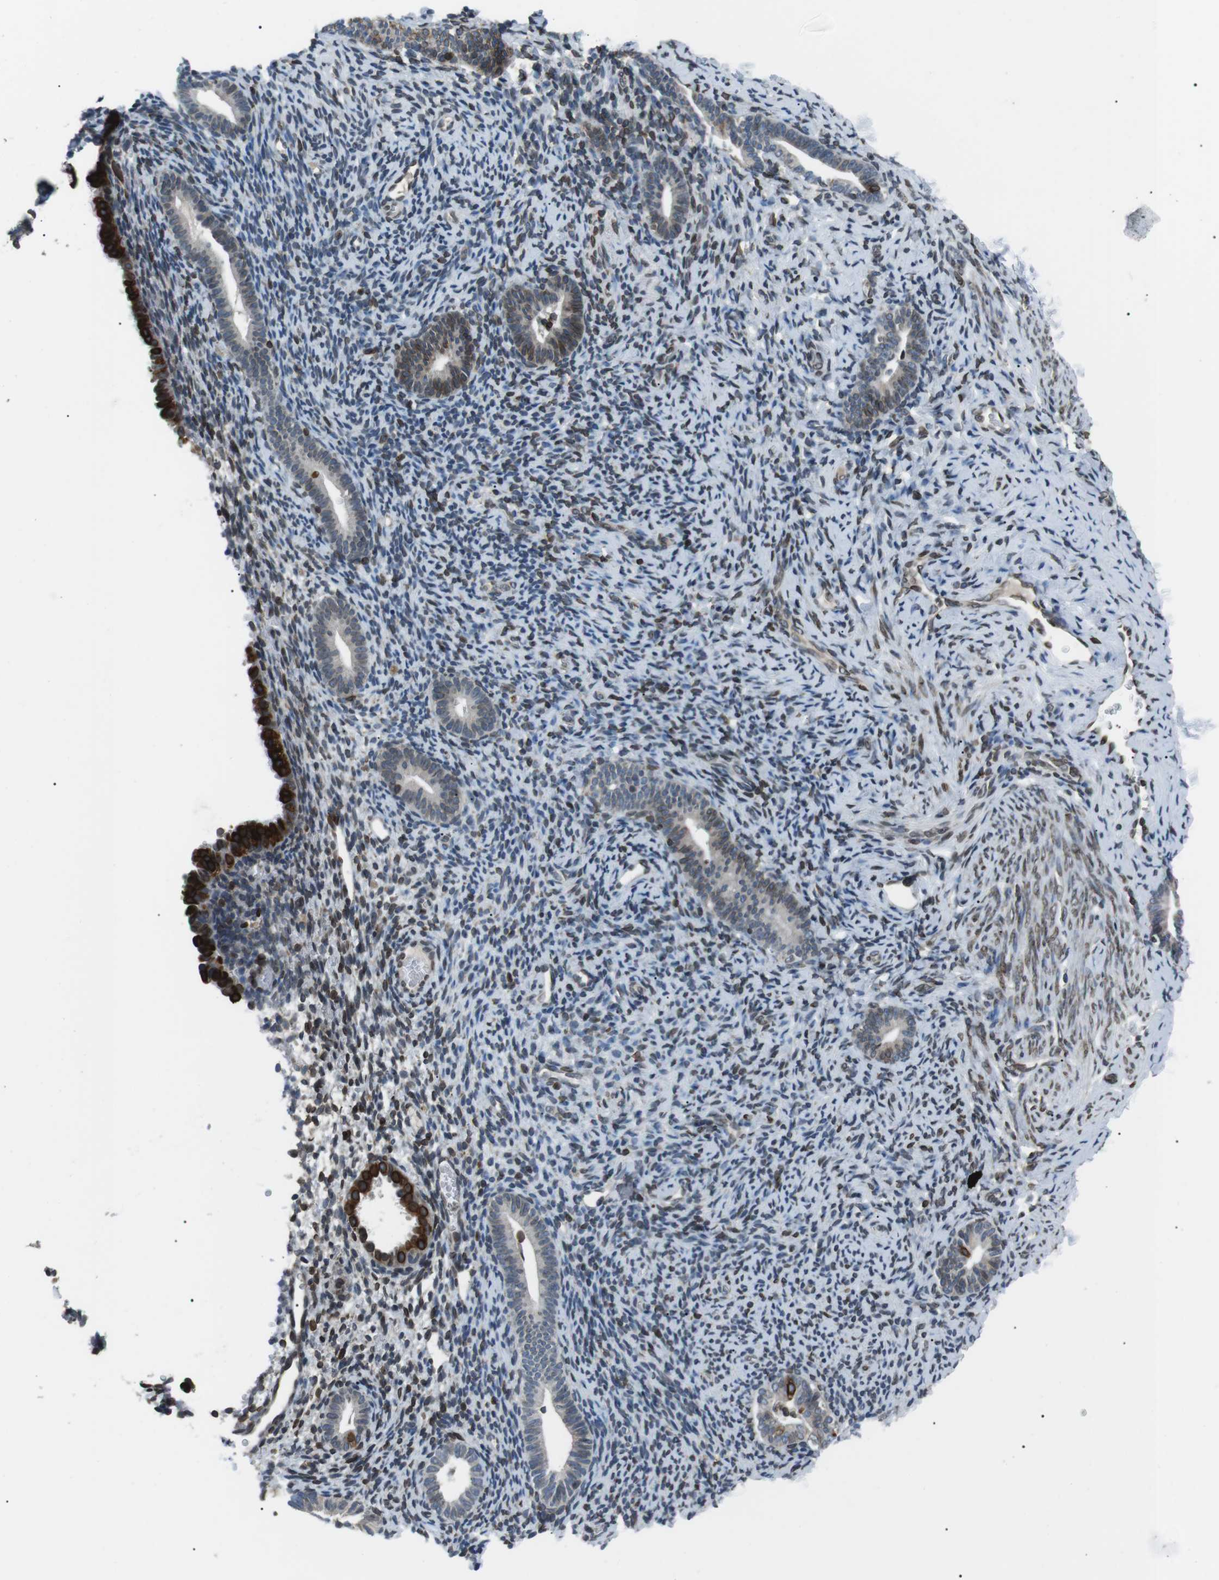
{"staining": {"intensity": "negative", "quantity": "none", "location": "none"}, "tissue": "endometrium", "cell_type": "Cells in endometrial stroma", "image_type": "normal", "snomed": [{"axis": "morphology", "description": "Normal tissue, NOS"}, {"axis": "topography", "description": "Endometrium"}], "caption": "Immunohistochemical staining of normal human endometrium shows no significant positivity in cells in endometrial stroma.", "gene": "TMX4", "patient": {"sex": "female", "age": 51}}